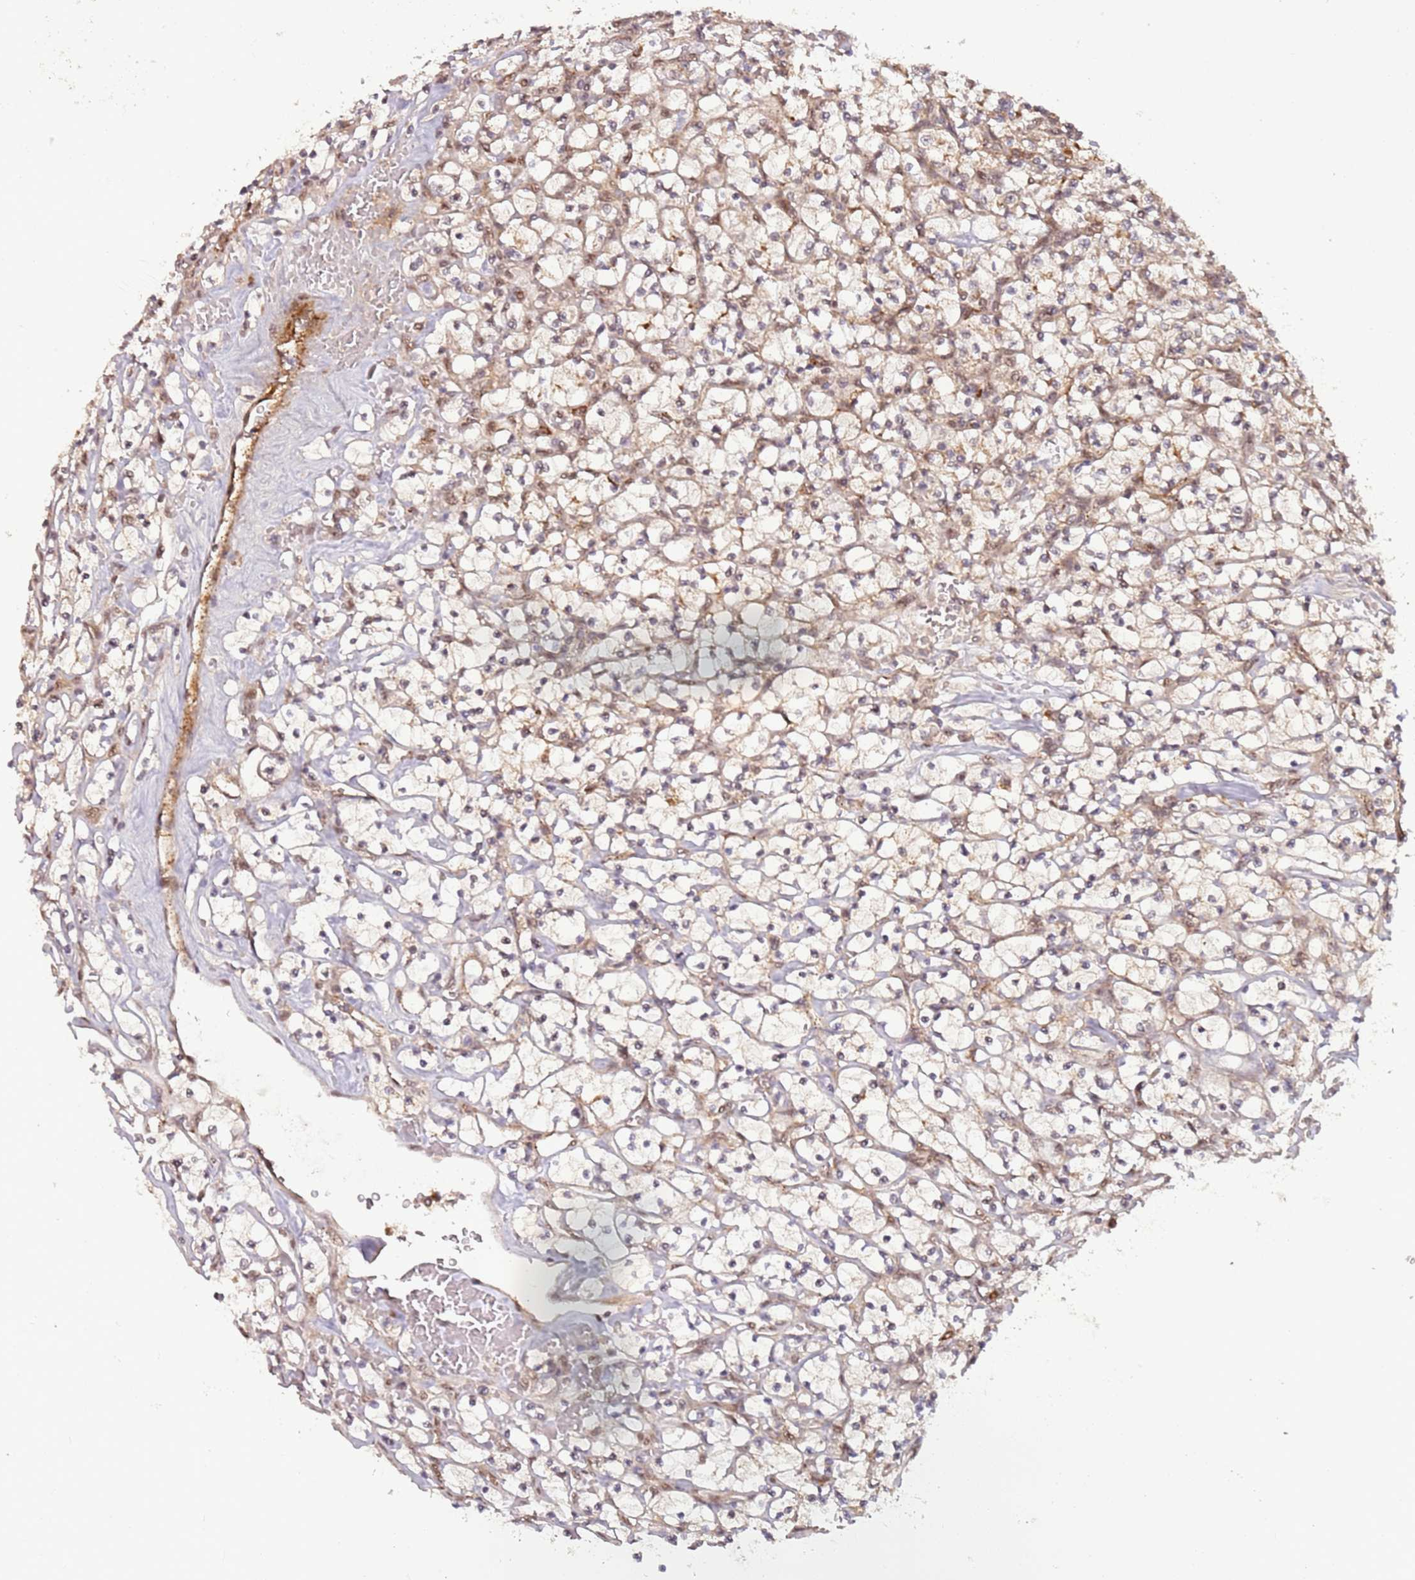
{"staining": {"intensity": "weak", "quantity": "<25%", "location": "nuclear"}, "tissue": "renal cancer", "cell_type": "Tumor cells", "image_type": "cancer", "snomed": [{"axis": "morphology", "description": "Adenocarcinoma, NOS"}, {"axis": "topography", "description": "Kidney"}], "caption": "Tumor cells show no significant expression in adenocarcinoma (renal).", "gene": "POLR3H", "patient": {"sex": "female", "age": 64}}